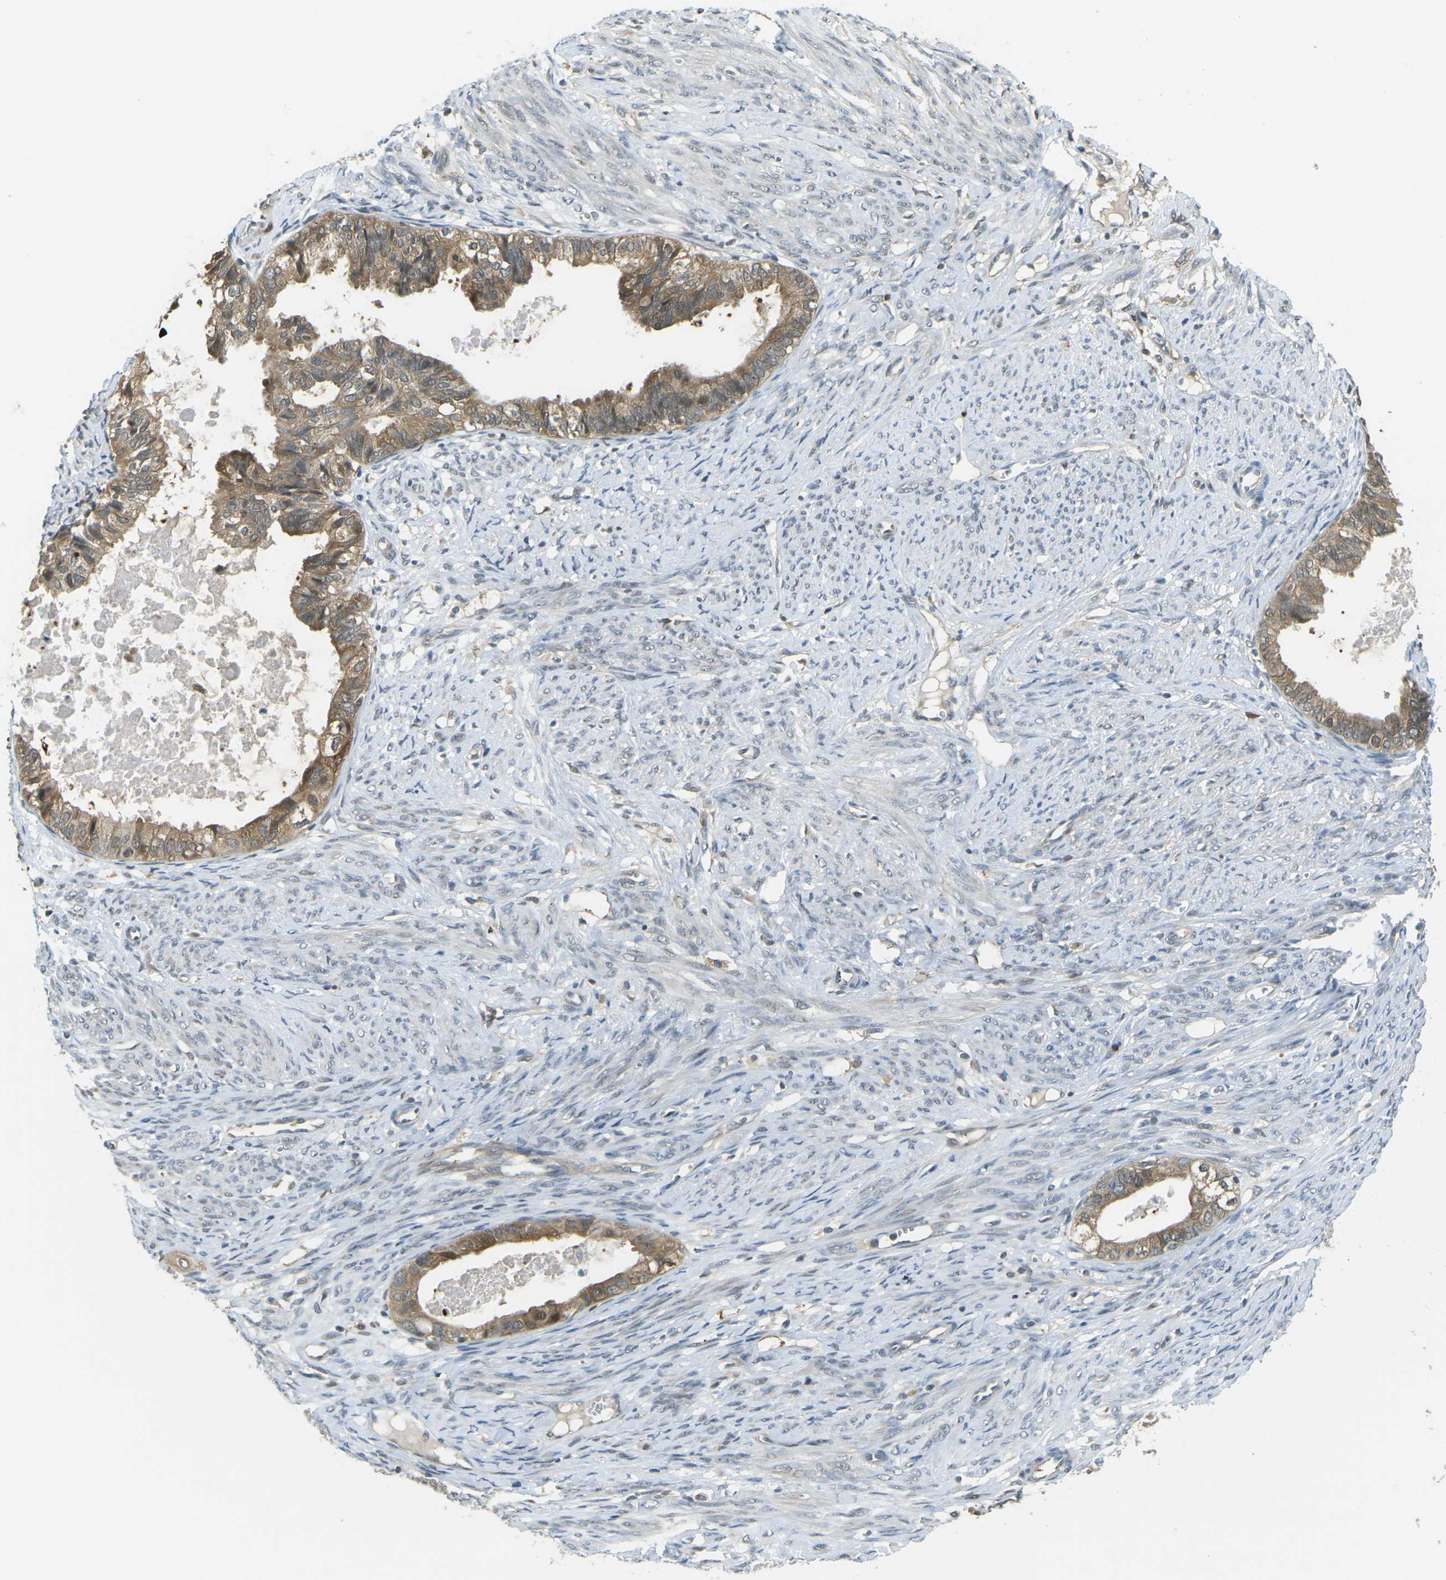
{"staining": {"intensity": "moderate", "quantity": ">75%", "location": "cytoplasmic/membranous"}, "tissue": "cervical cancer", "cell_type": "Tumor cells", "image_type": "cancer", "snomed": [{"axis": "morphology", "description": "Normal tissue, NOS"}, {"axis": "morphology", "description": "Adenocarcinoma, NOS"}, {"axis": "topography", "description": "Cervix"}, {"axis": "topography", "description": "Endometrium"}], "caption": "Cervical cancer stained with immunohistochemistry reveals moderate cytoplasmic/membranous staining in about >75% of tumor cells. (brown staining indicates protein expression, while blue staining denotes nuclei).", "gene": "PIEZO2", "patient": {"sex": "female", "age": 86}}